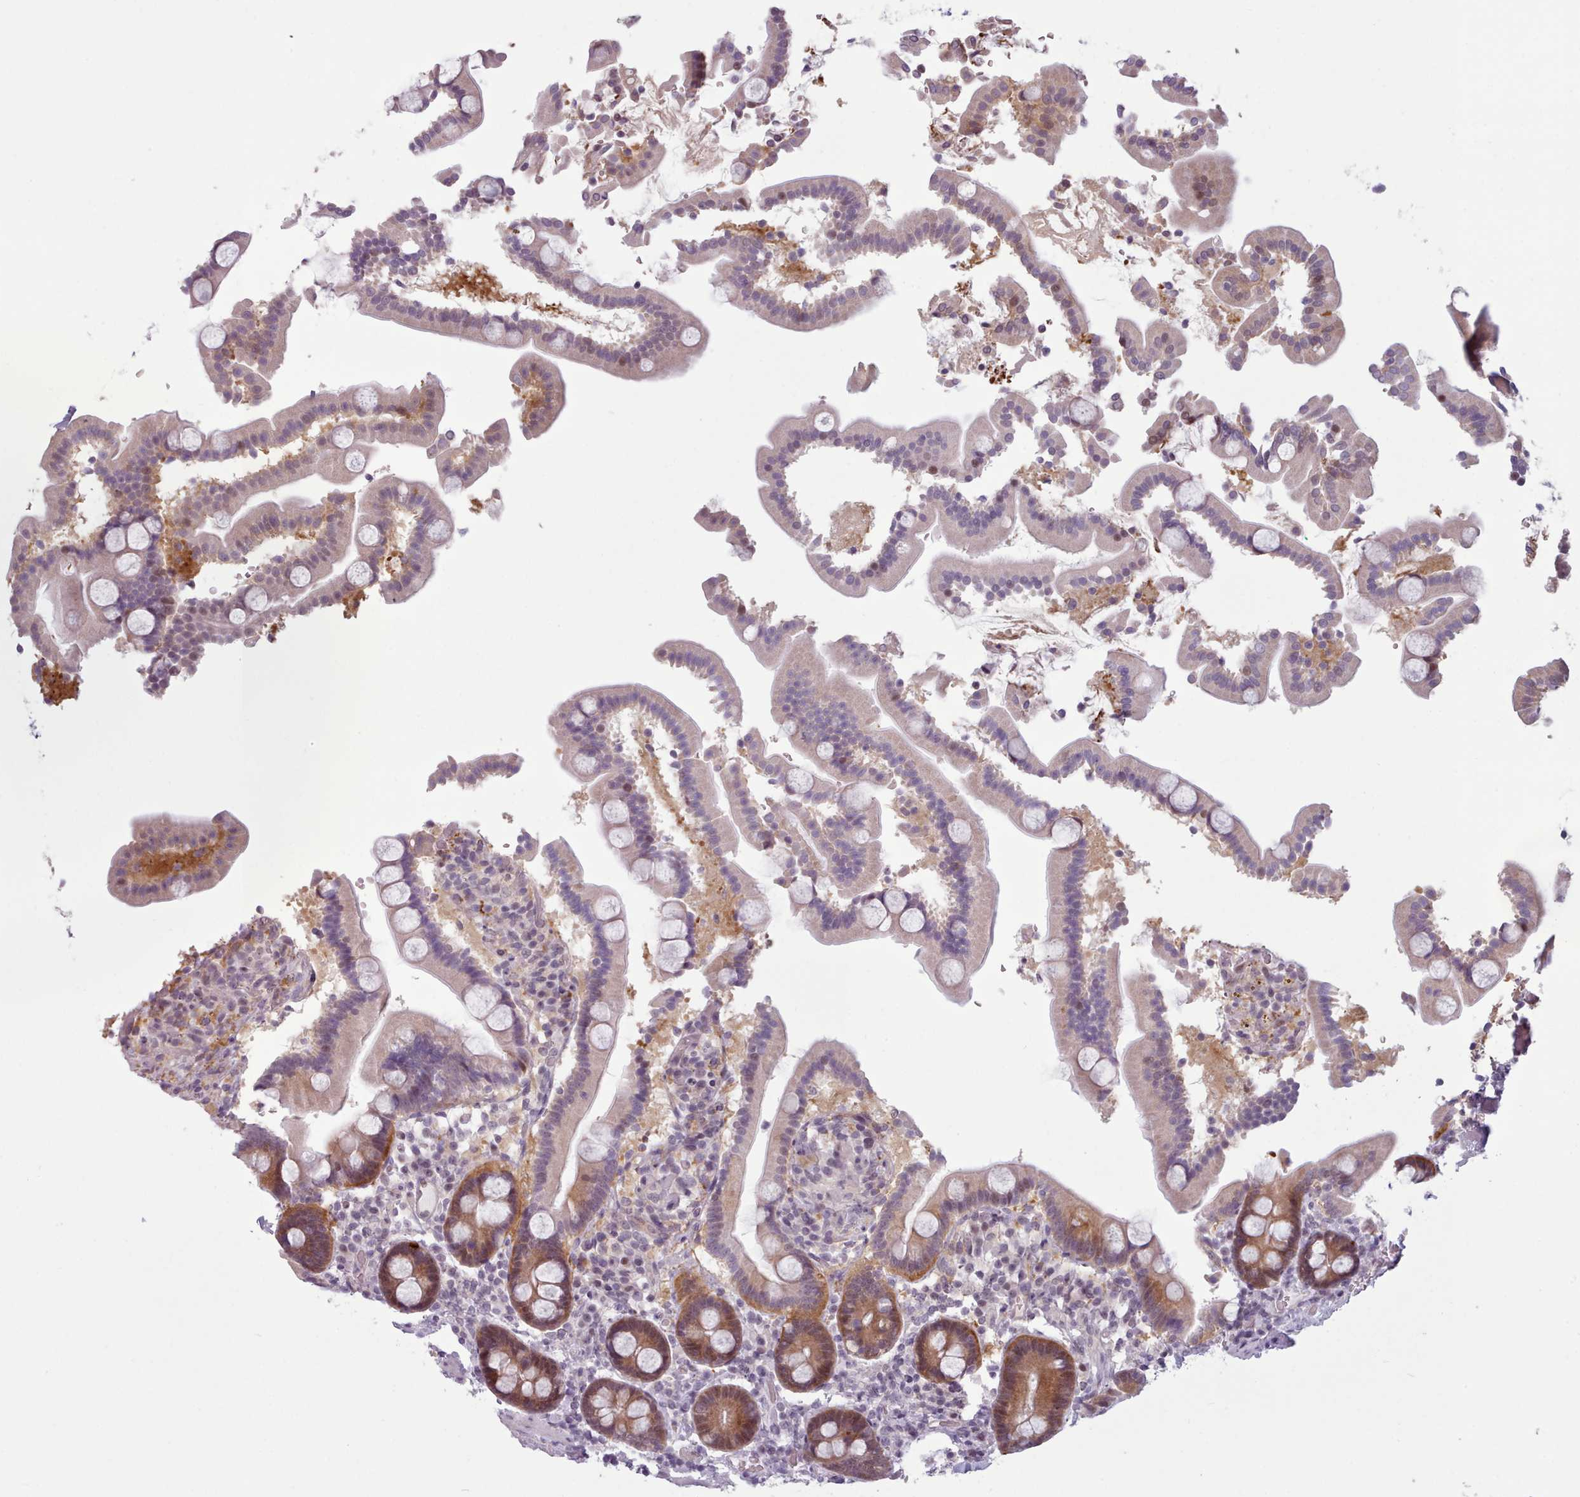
{"staining": {"intensity": "moderate", "quantity": "<25%", "location": "cytoplasmic/membranous"}, "tissue": "duodenum", "cell_type": "Glandular cells", "image_type": "normal", "snomed": [{"axis": "morphology", "description": "Normal tissue, NOS"}, {"axis": "topography", "description": "Duodenum"}], "caption": "IHC (DAB (3,3'-diaminobenzidine)) staining of unremarkable human duodenum demonstrates moderate cytoplasmic/membranous protein expression in approximately <25% of glandular cells.", "gene": "KBTBD6", "patient": {"sex": "male", "age": 55}}